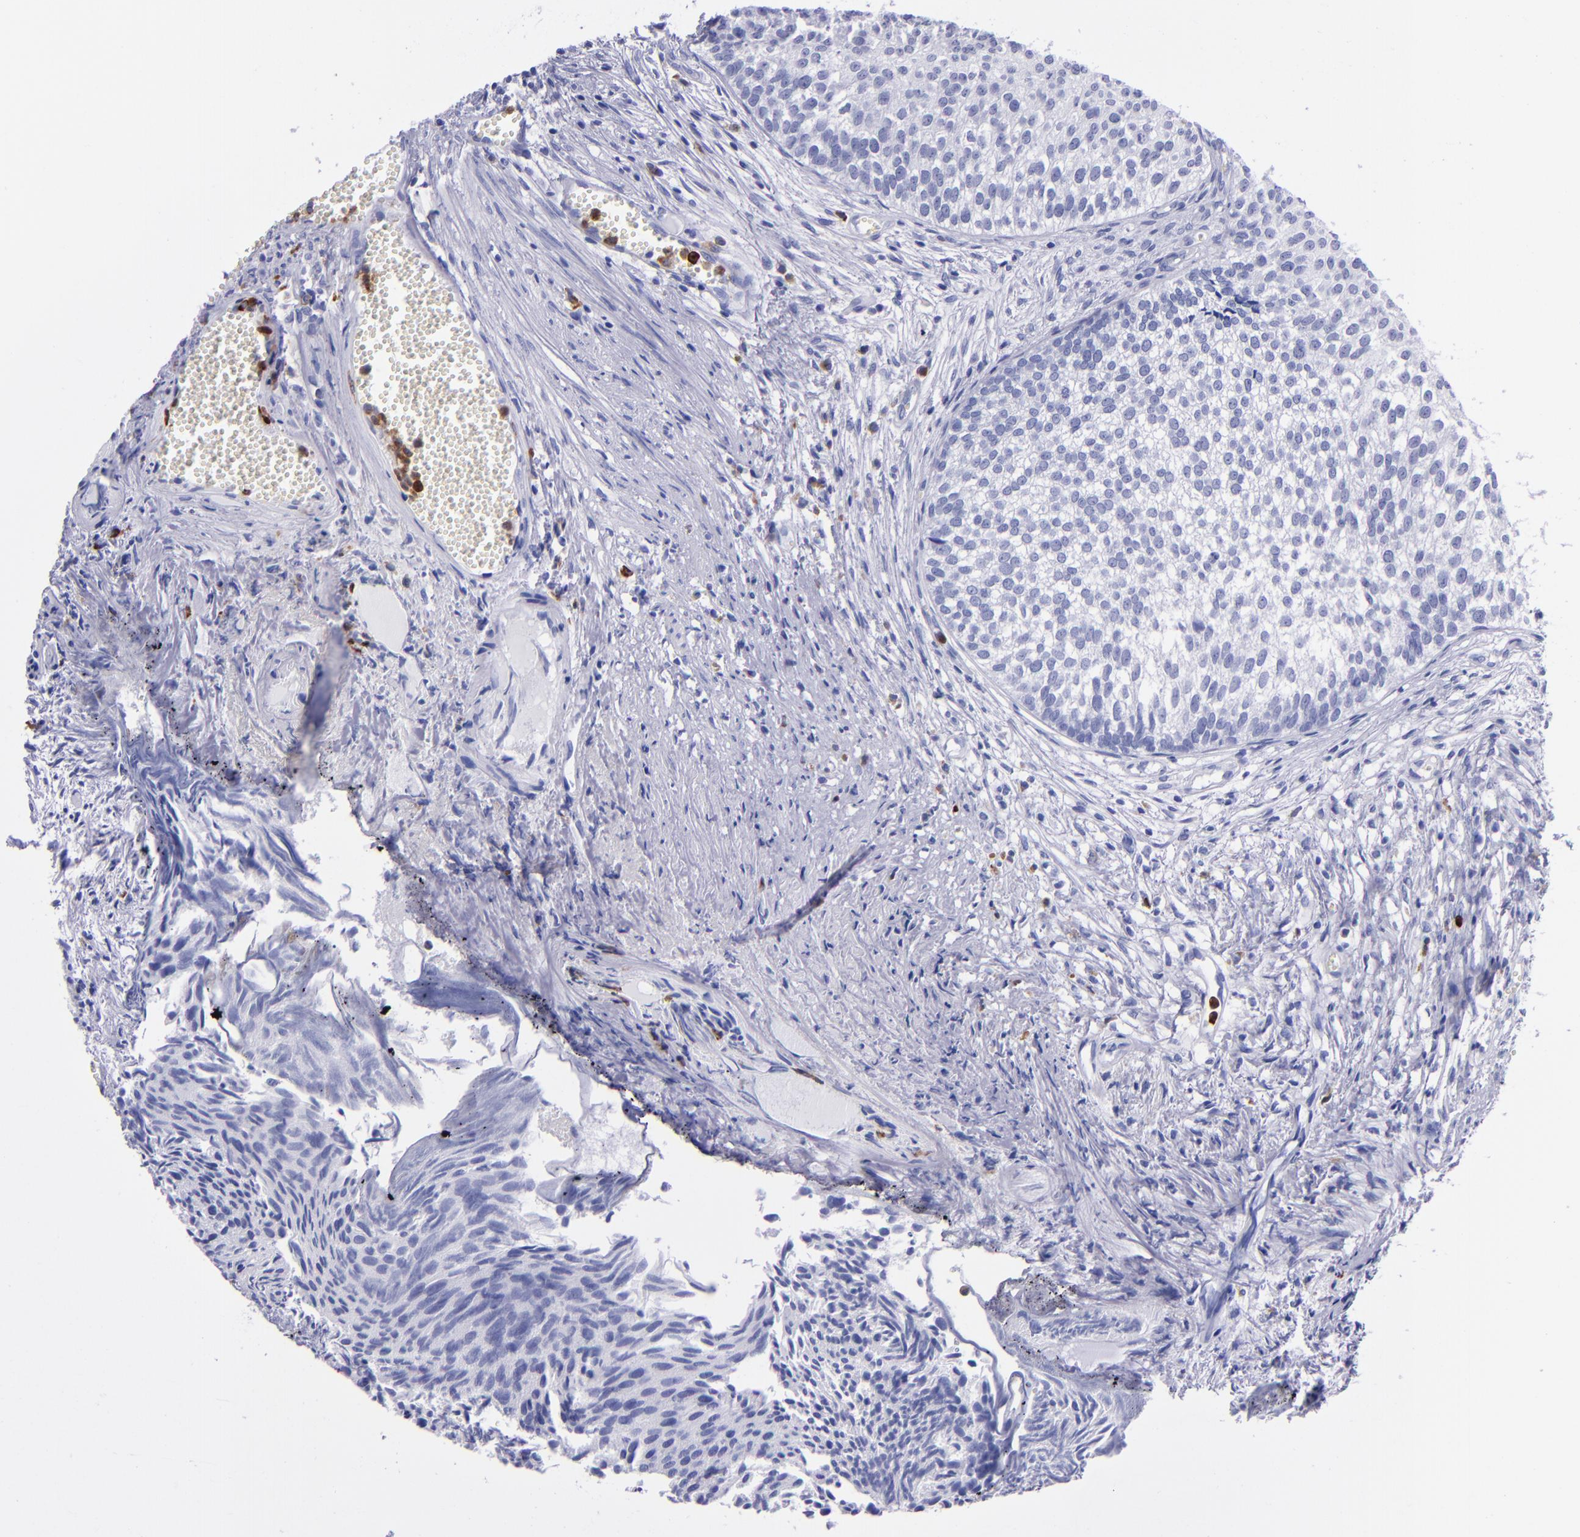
{"staining": {"intensity": "negative", "quantity": "none", "location": "none"}, "tissue": "urothelial cancer", "cell_type": "Tumor cells", "image_type": "cancer", "snomed": [{"axis": "morphology", "description": "Urothelial carcinoma, Low grade"}, {"axis": "topography", "description": "Urinary bladder"}], "caption": "There is no significant staining in tumor cells of urothelial cancer.", "gene": "CR1", "patient": {"sex": "male", "age": 84}}